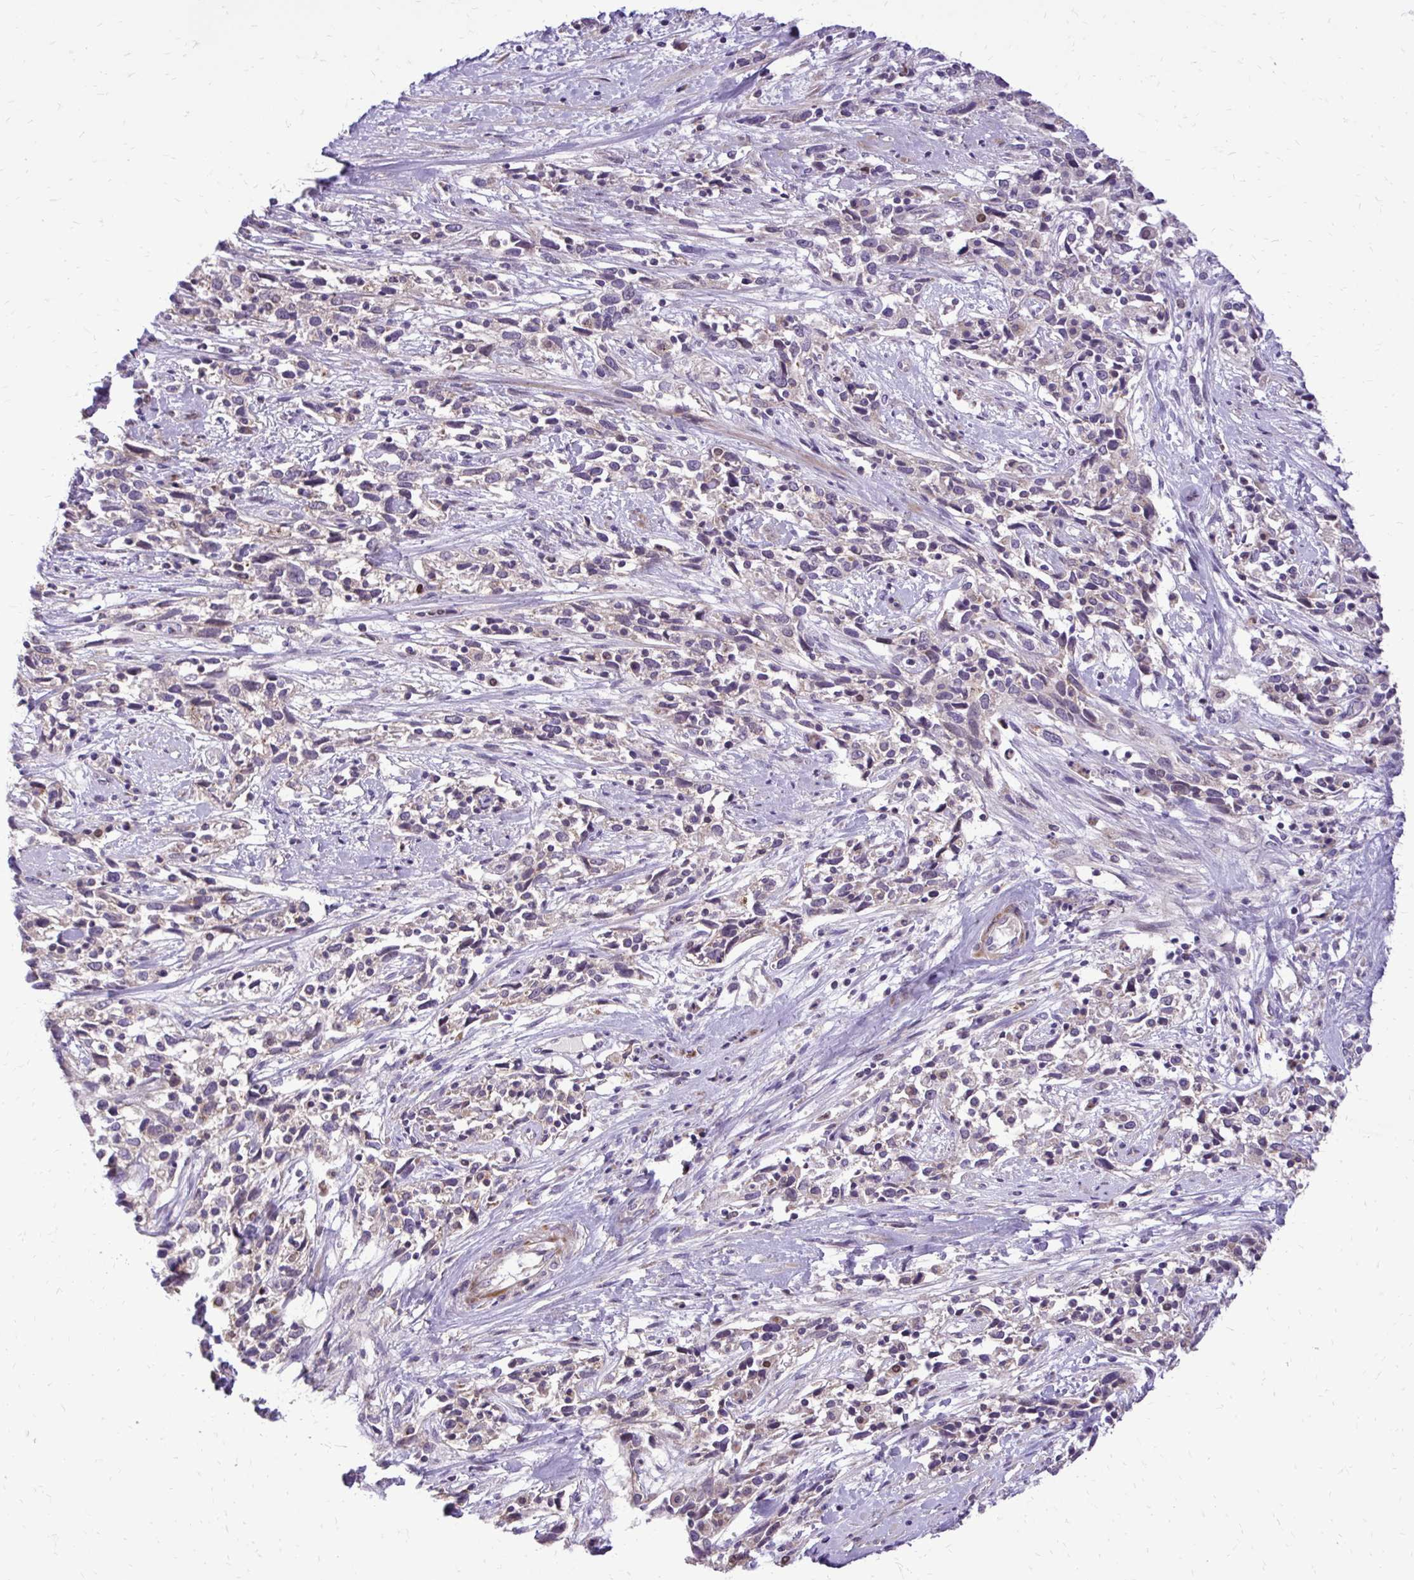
{"staining": {"intensity": "weak", "quantity": "<25%", "location": "cytoplasmic/membranous"}, "tissue": "cervical cancer", "cell_type": "Tumor cells", "image_type": "cancer", "snomed": [{"axis": "morphology", "description": "Adenocarcinoma, NOS"}, {"axis": "topography", "description": "Cervix"}], "caption": "The immunohistochemistry histopathology image has no significant positivity in tumor cells of cervical cancer tissue.", "gene": "ABCC3", "patient": {"sex": "female", "age": 40}}